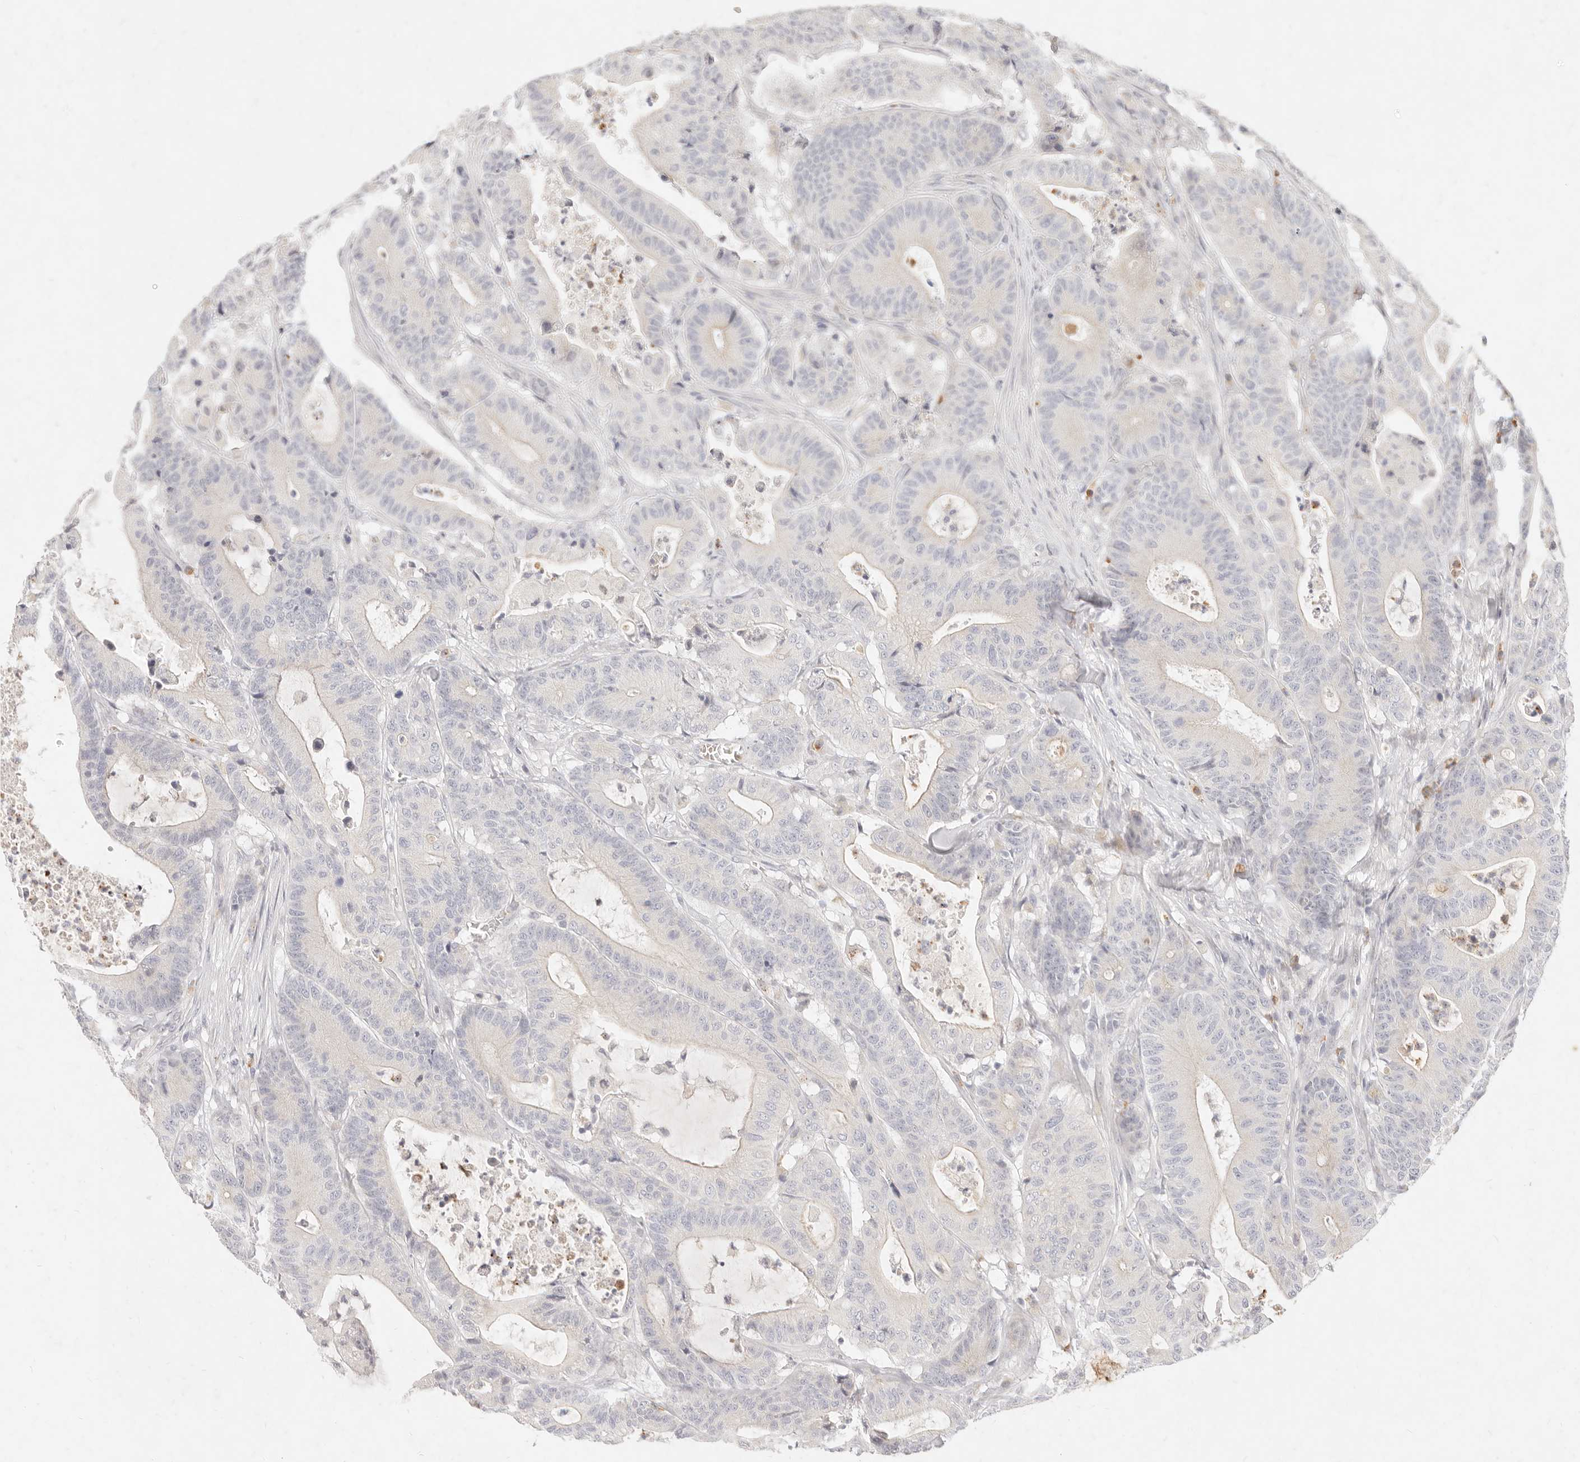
{"staining": {"intensity": "negative", "quantity": "none", "location": "none"}, "tissue": "colorectal cancer", "cell_type": "Tumor cells", "image_type": "cancer", "snomed": [{"axis": "morphology", "description": "Adenocarcinoma, NOS"}, {"axis": "topography", "description": "Colon"}], "caption": "This is an IHC micrograph of human colorectal cancer. There is no staining in tumor cells.", "gene": "ASCL3", "patient": {"sex": "female", "age": 84}}